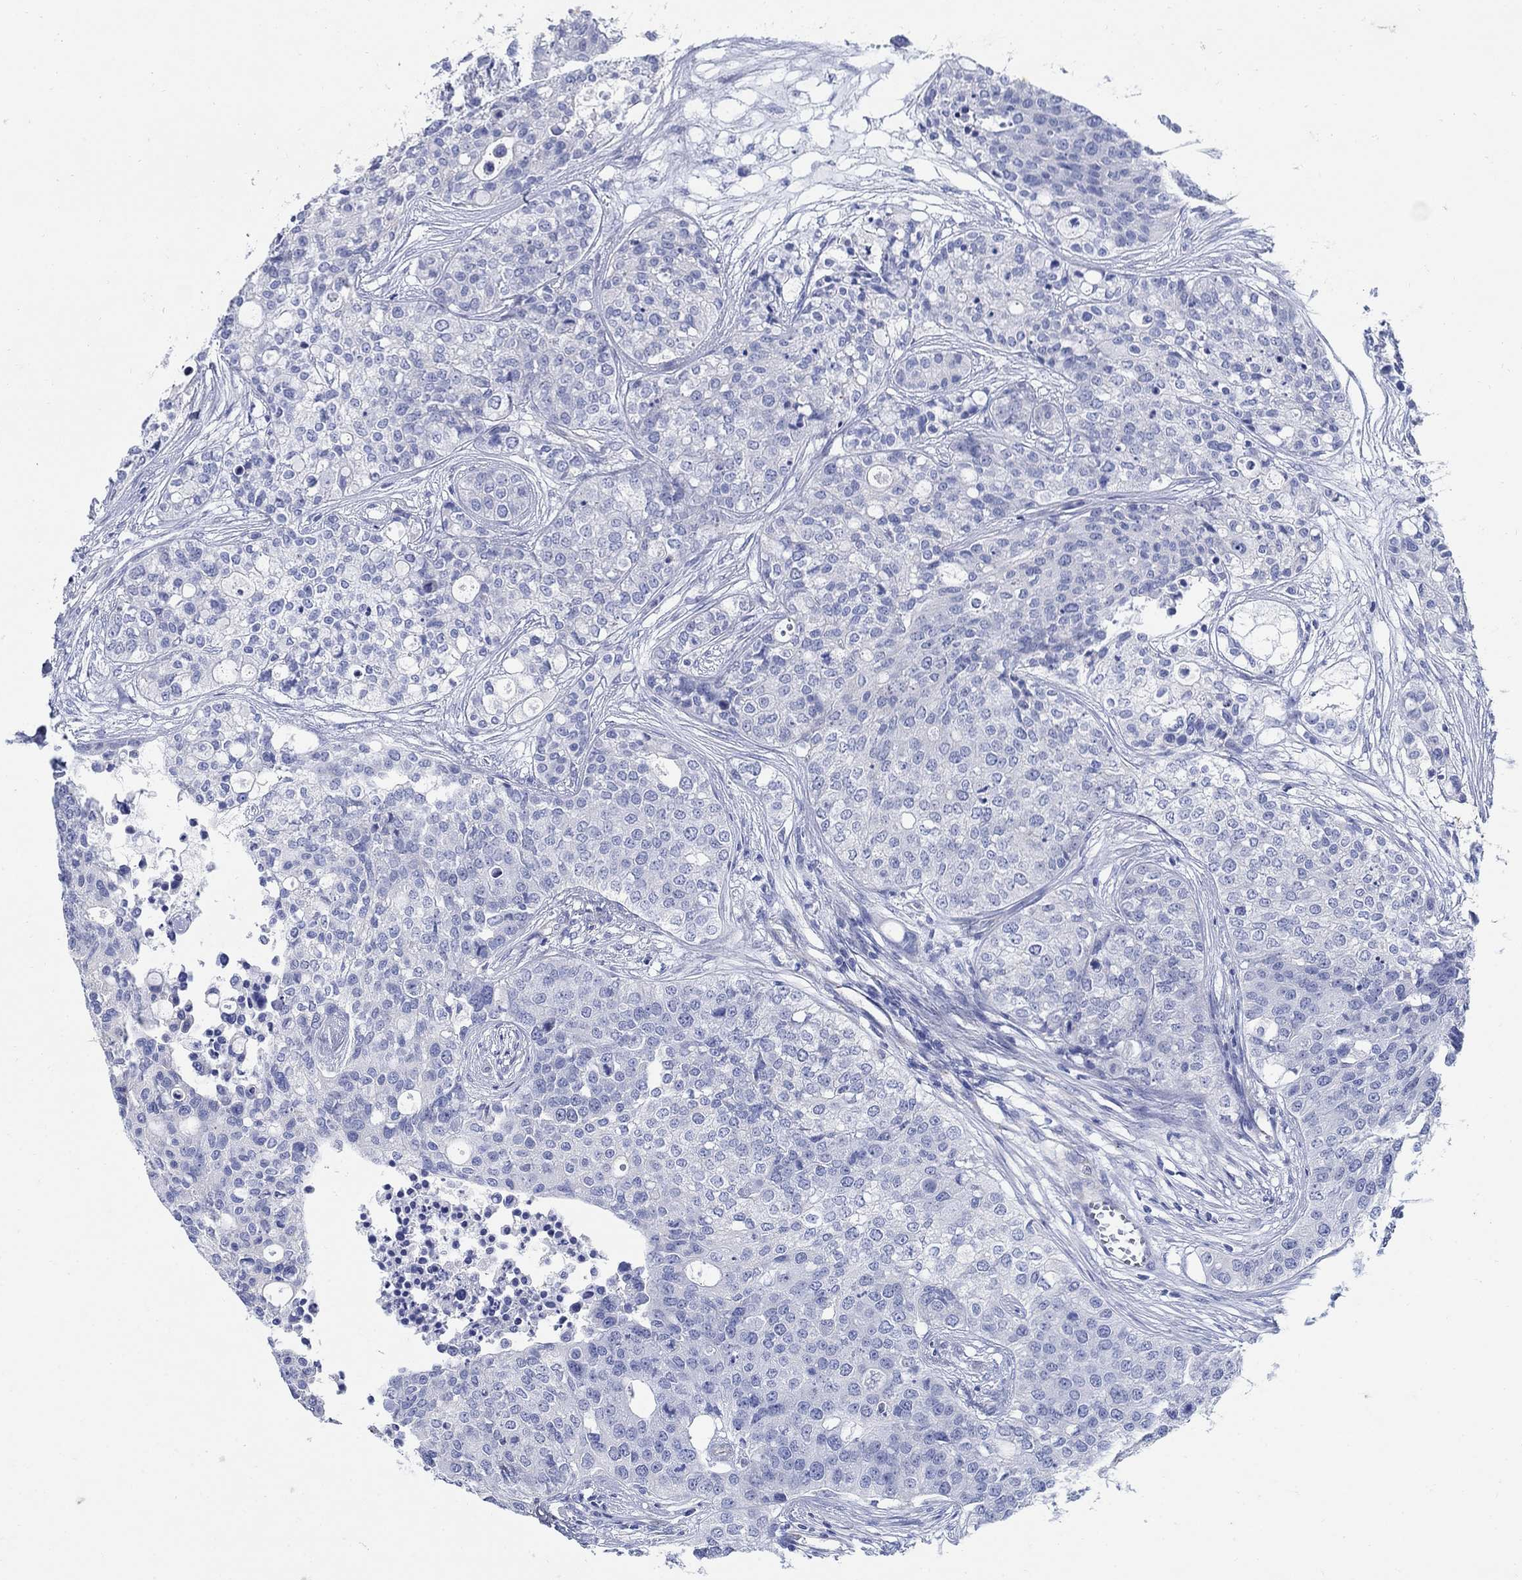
{"staining": {"intensity": "negative", "quantity": "none", "location": "none"}, "tissue": "carcinoid", "cell_type": "Tumor cells", "image_type": "cancer", "snomed": [{"axis": "morphology", "description": "Carcinoid, malignant, NOS"}, {"axis": "topography", "description": "Colon"}], "caption": "This is an immunohistochemistry (IHC) image of carcinoid. There is no positivity in tumor cells.", "gene": "ZDHHC14", "patient": {"sex": "male", "age": 81}}